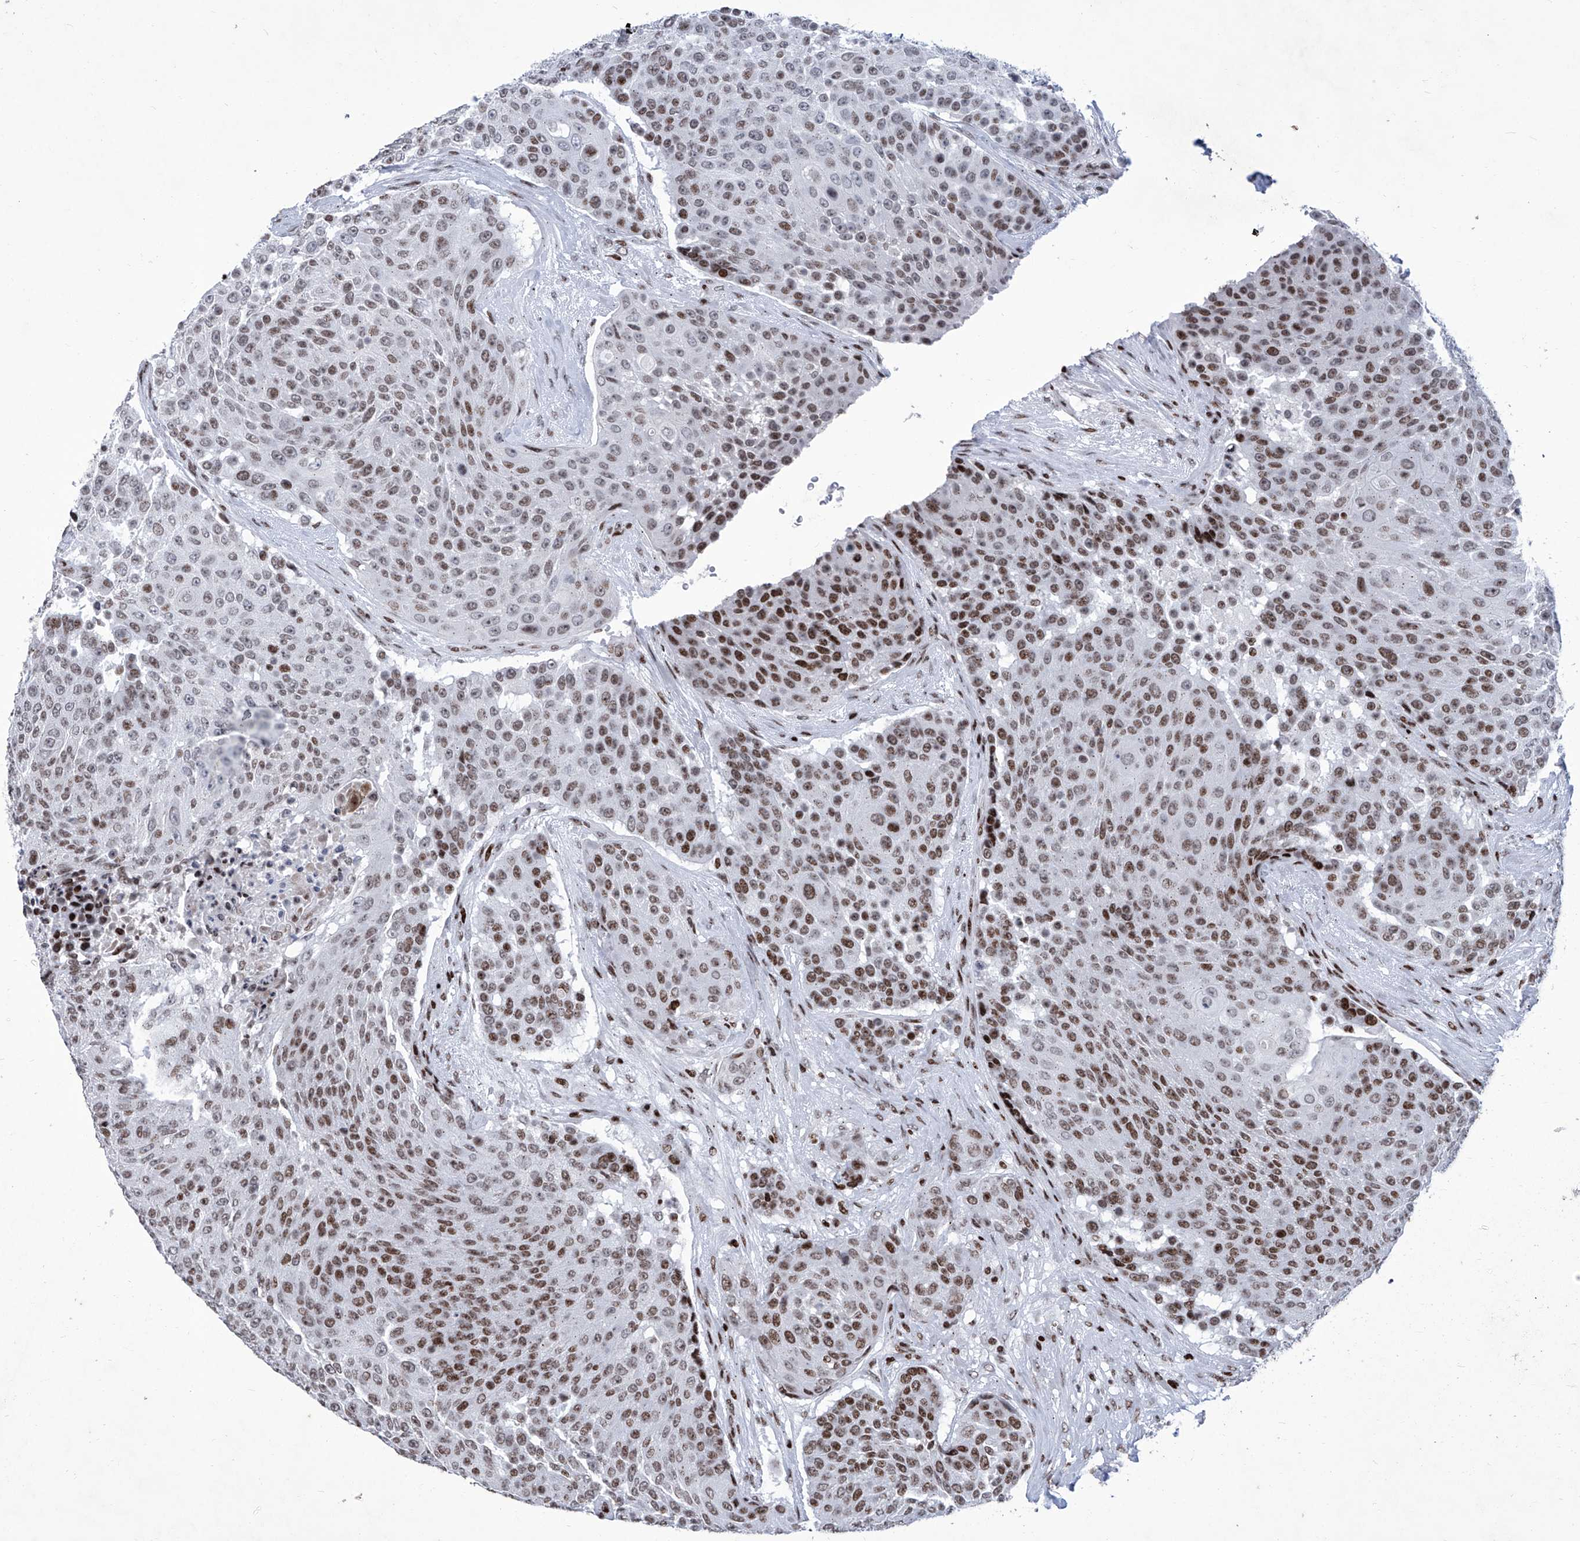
{"staining": {"intensity": "moderate", "quantity": ">75%", "location": "nuclear"}, "tissue": "urothelial cancer", "cell_type": "Tumor cells", "image_type": "cancer", "snomed": [{"axis": "morphology", "description": "Urothelial carcinoma, High grade"}, {"axis": "topography", "description": "Urinary bladder"}], "caption": "Protein expression analysis of human high-grade urothelial carcinoma reveals moderate nuclear positivity in about >75% of tumor cells. (Brightfield microscopy of DAB IHC at high magnification).", "gene": "HEY2", "patient": {"sex": "female", "age": 63}}